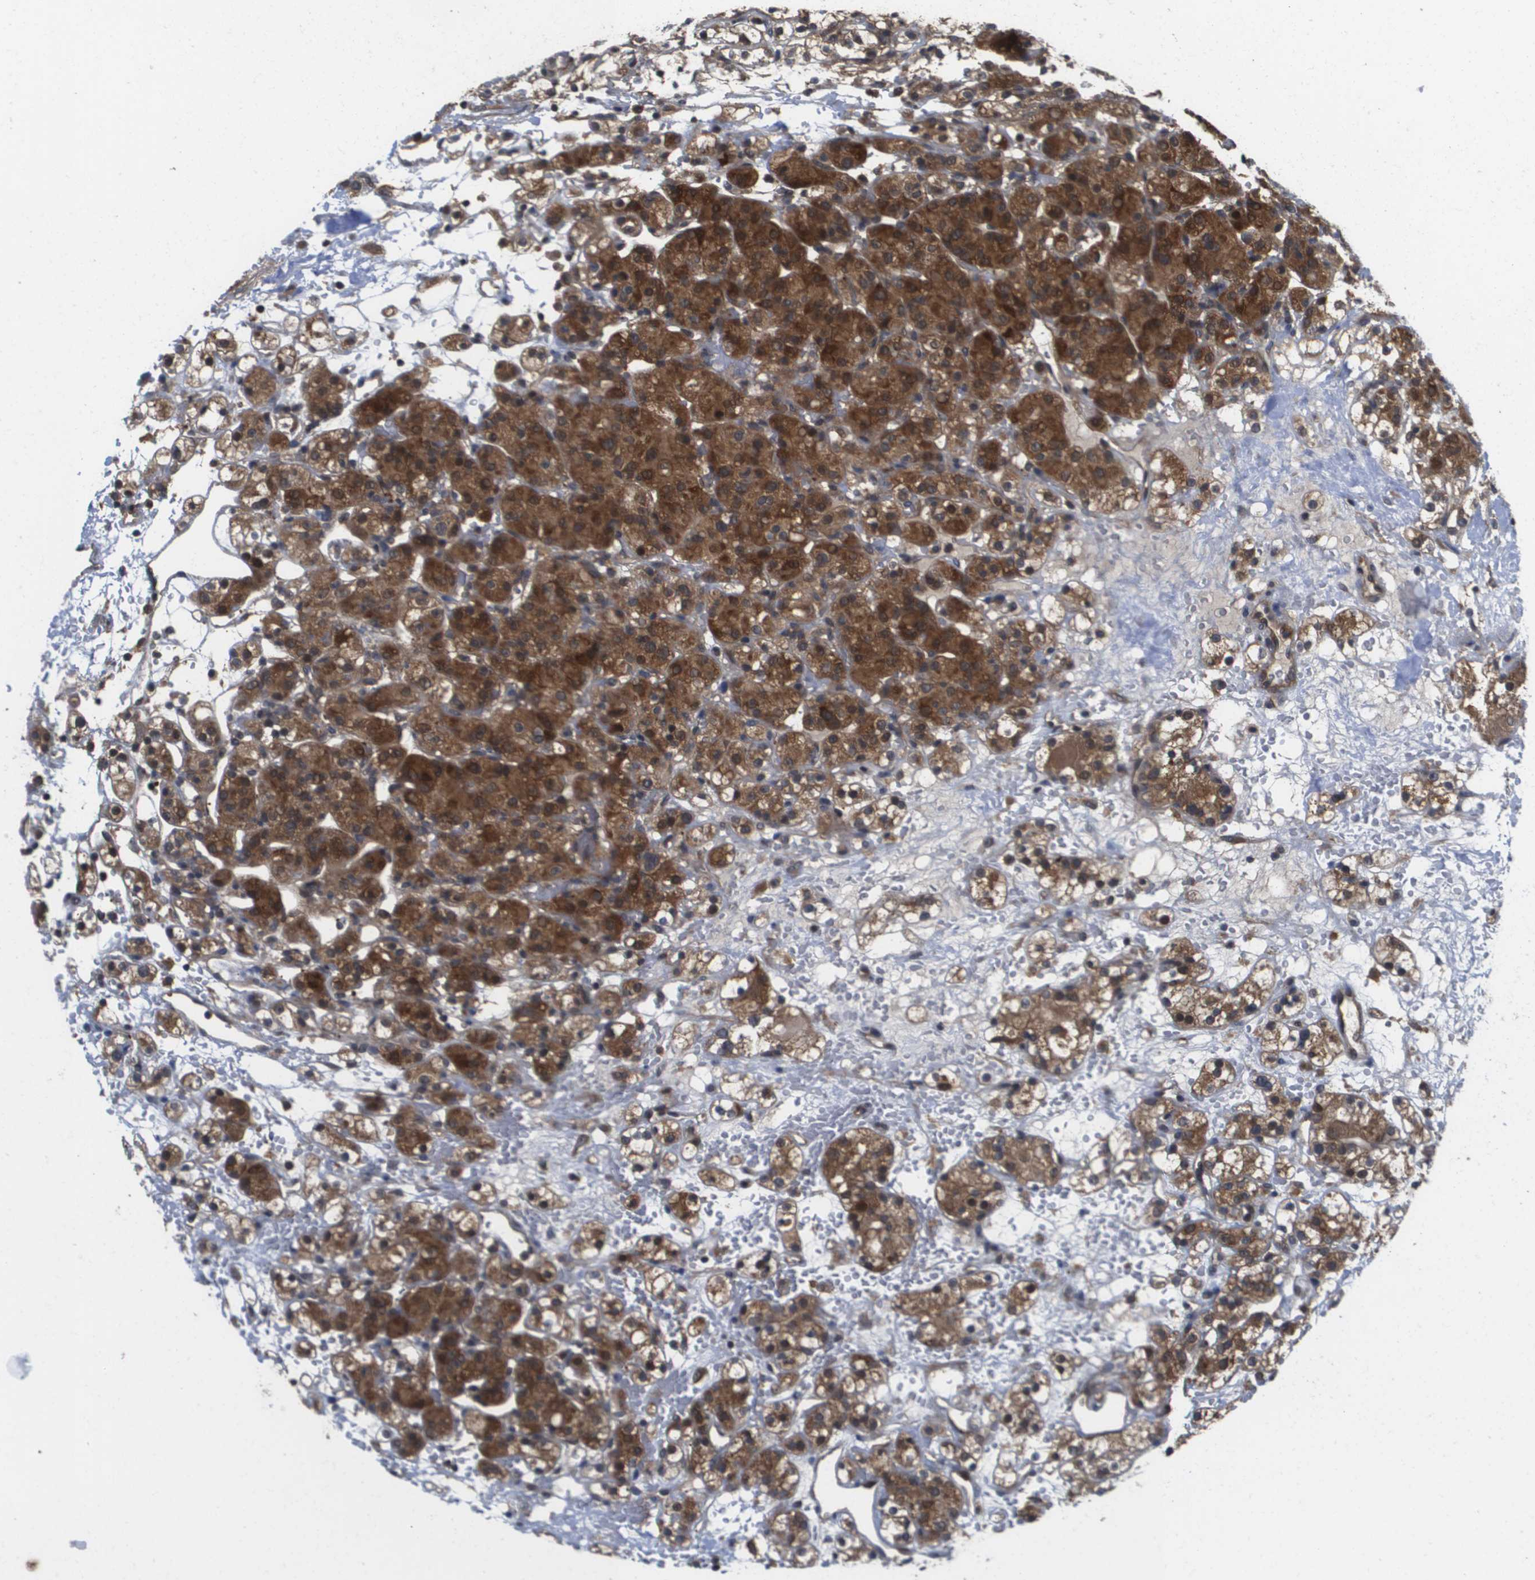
{"staining": {"intensity": "moderate", "quantity": ">75%", "location": "cytoplasmic/membranous,nuclear"}, "tissue": "renal cancer", "cell_type": "Tumor cells", "image_type": "cancer", "snomed": [{"axis": "morphology", "description": "Adenocarcinoma, NOS"}, {"axis": "topography", "description": "Kidney"}], "caption": "This micrograph exhibits immunohistochemistry staining of renal cancer, with medium moderate cytoplasmic/membranous and nuclear positivity in approximately >75% of tumor cells.", "gene": "RBM38", "patient": {"sex": "male", "age": 61}}